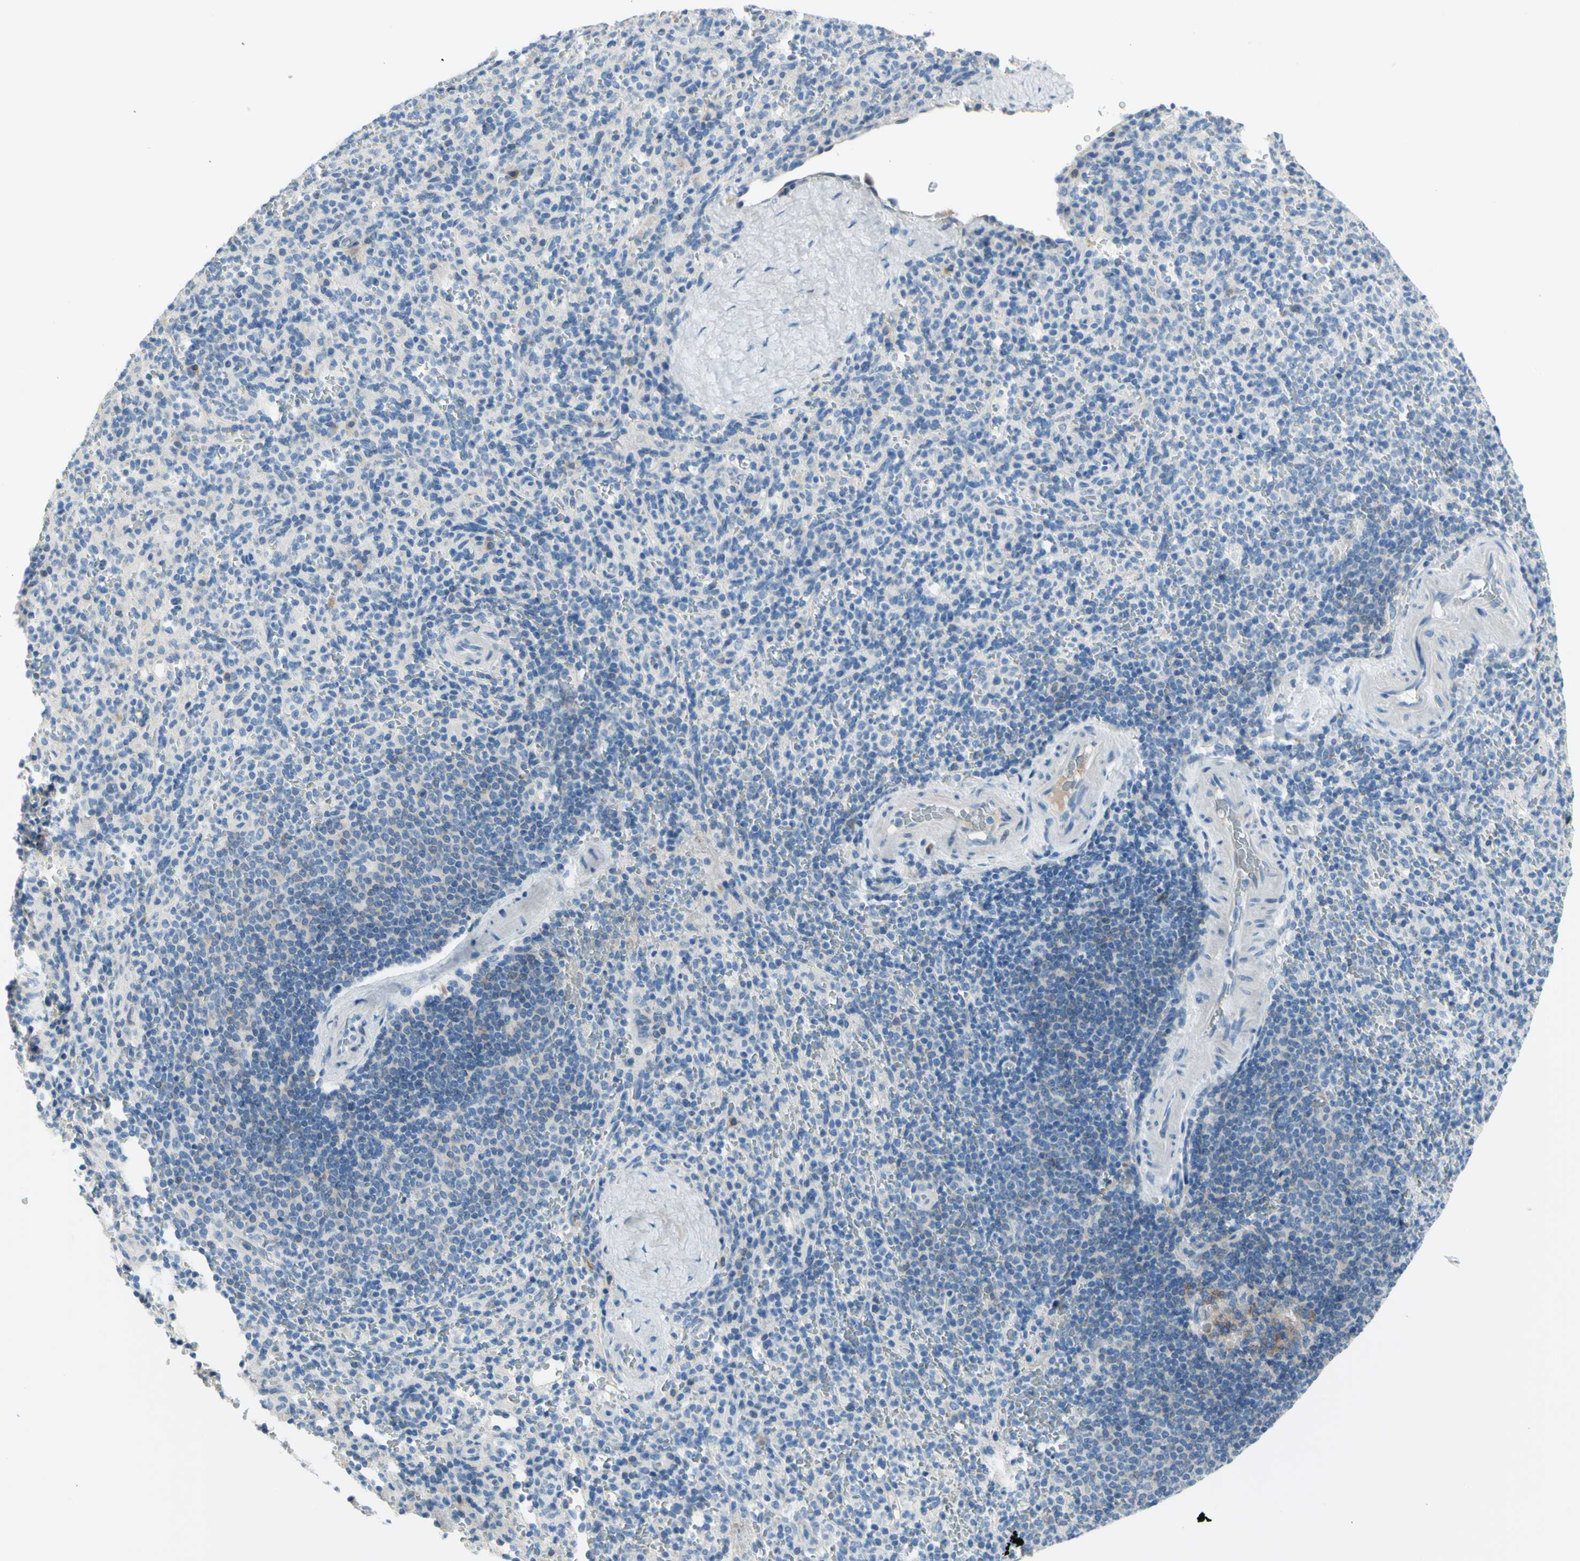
{"staining": {"intensity": "negative", "quantity": "none", "location": "none"}, "tissue": "spleen", "cell_type": "Cells in red pulp", "image_type": "normal", "snomed": [{"axis": "morphology", "description": "Normal tissue, NOS"}, {"axis": "topography", "description": "Spleen"}], "caption": "Immunohistochemistry (IHC) histopathology image of benign human spleen stained for a protein (brown), which shows no staining in cells in red pulp.", "gene": "MUC1", "patient": {"sex": "male", "age": 36}}